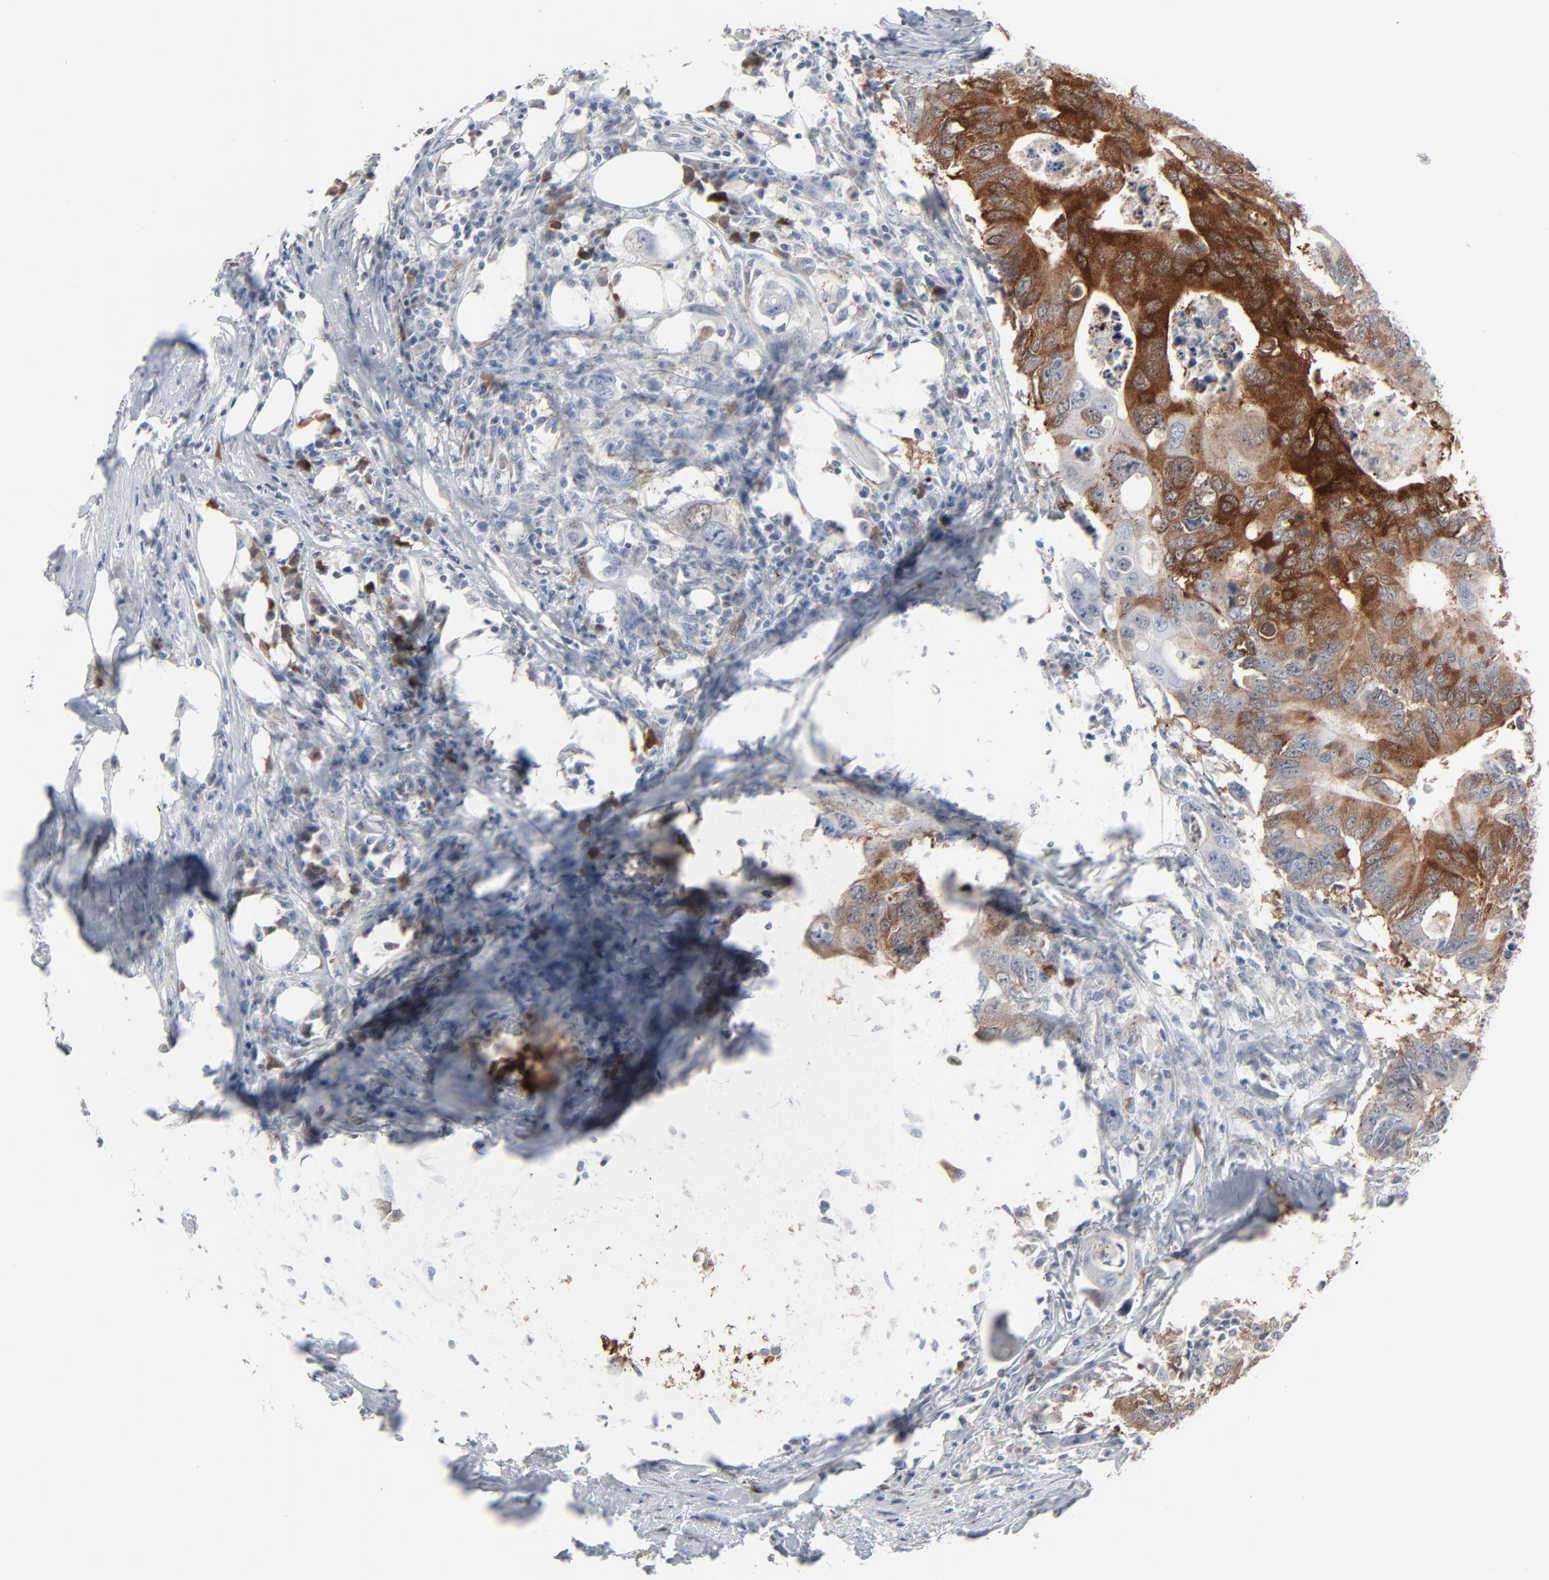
{"staining": {"intensity": "weak", "quantity": ">75%", "location": "cytoplasmic/membranous"}, "tissue": "colorectal cancer", "cell_type": "Tumor cells", "image_type": "cancer", "snomed": [{"axis": "morphology", "description": "Adenocarcinoma, NOS"}, {"axis": "topography", "description": "Colon"}], "caption": "This is a micrograph of IHC staining of adenocarcinoma (colorectal), which shows weak staining in the cytoplasmic/membranous of tumor cells.", "gene": "PHGDH", "patient": {"sex": "male", "age": 71}}